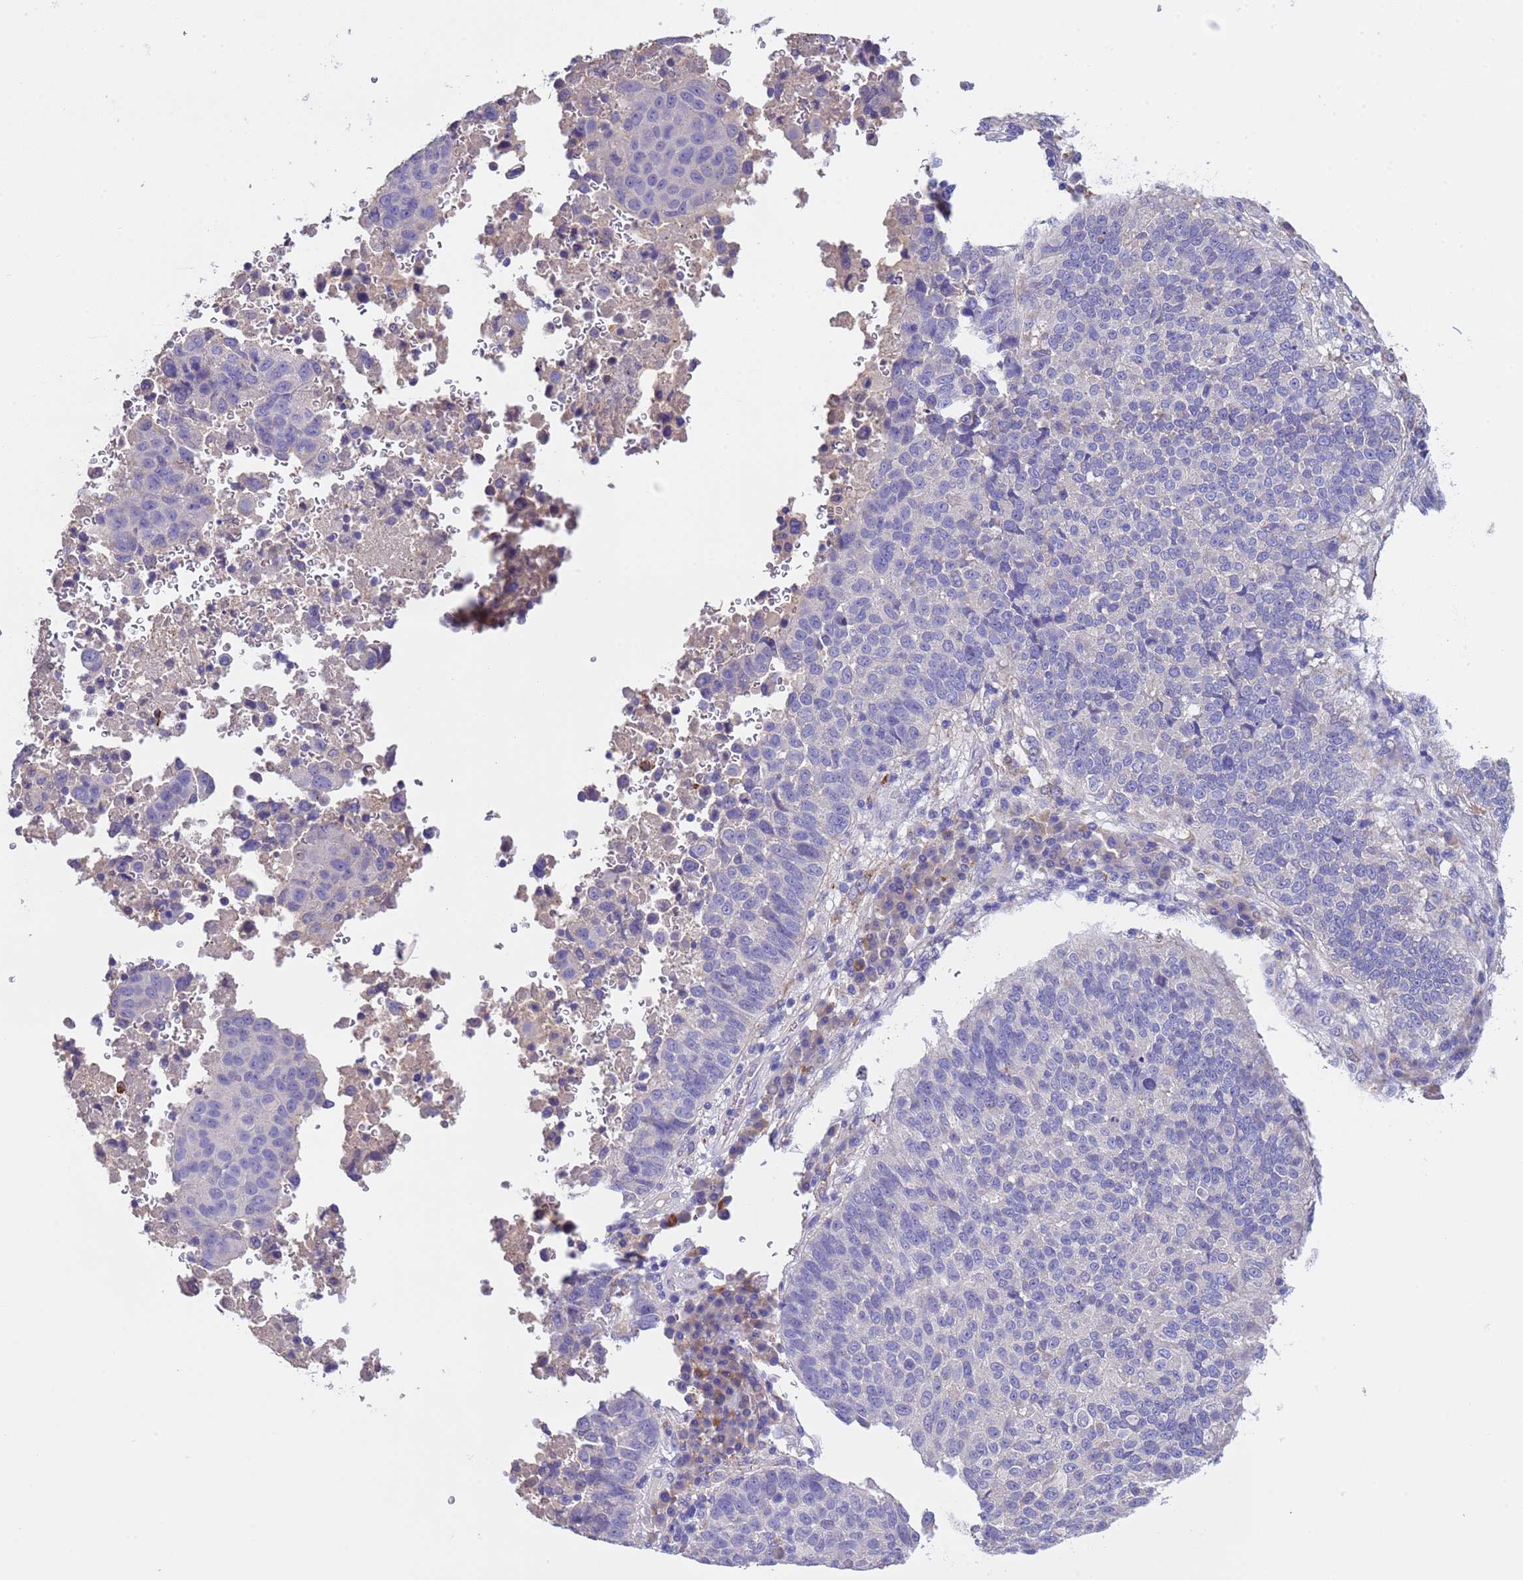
{"staining": {"intensity": "negative", "quantity": "none", "location": "none"}, "tissue": "lung cancer", "cell_type": "Tumor cells", "image_type": "cancer", "snomed": [{"axis": "morphology", "description": "Squamous cell carcinoma, NOS"}, {"axis": "topography", "description": "Lung"}], "caption": "The immunohistochemistry (IHC) photomicrograph has no significant positivity in tumor cells of lung cancer (squamous cell carcinoma) tissue. The staining is performed using DAB brown chromogen with nuclei counter-stained in using hematoxylin.", "gene": "SLC24A3", "patient": {"sex": "male", "age": 73}}